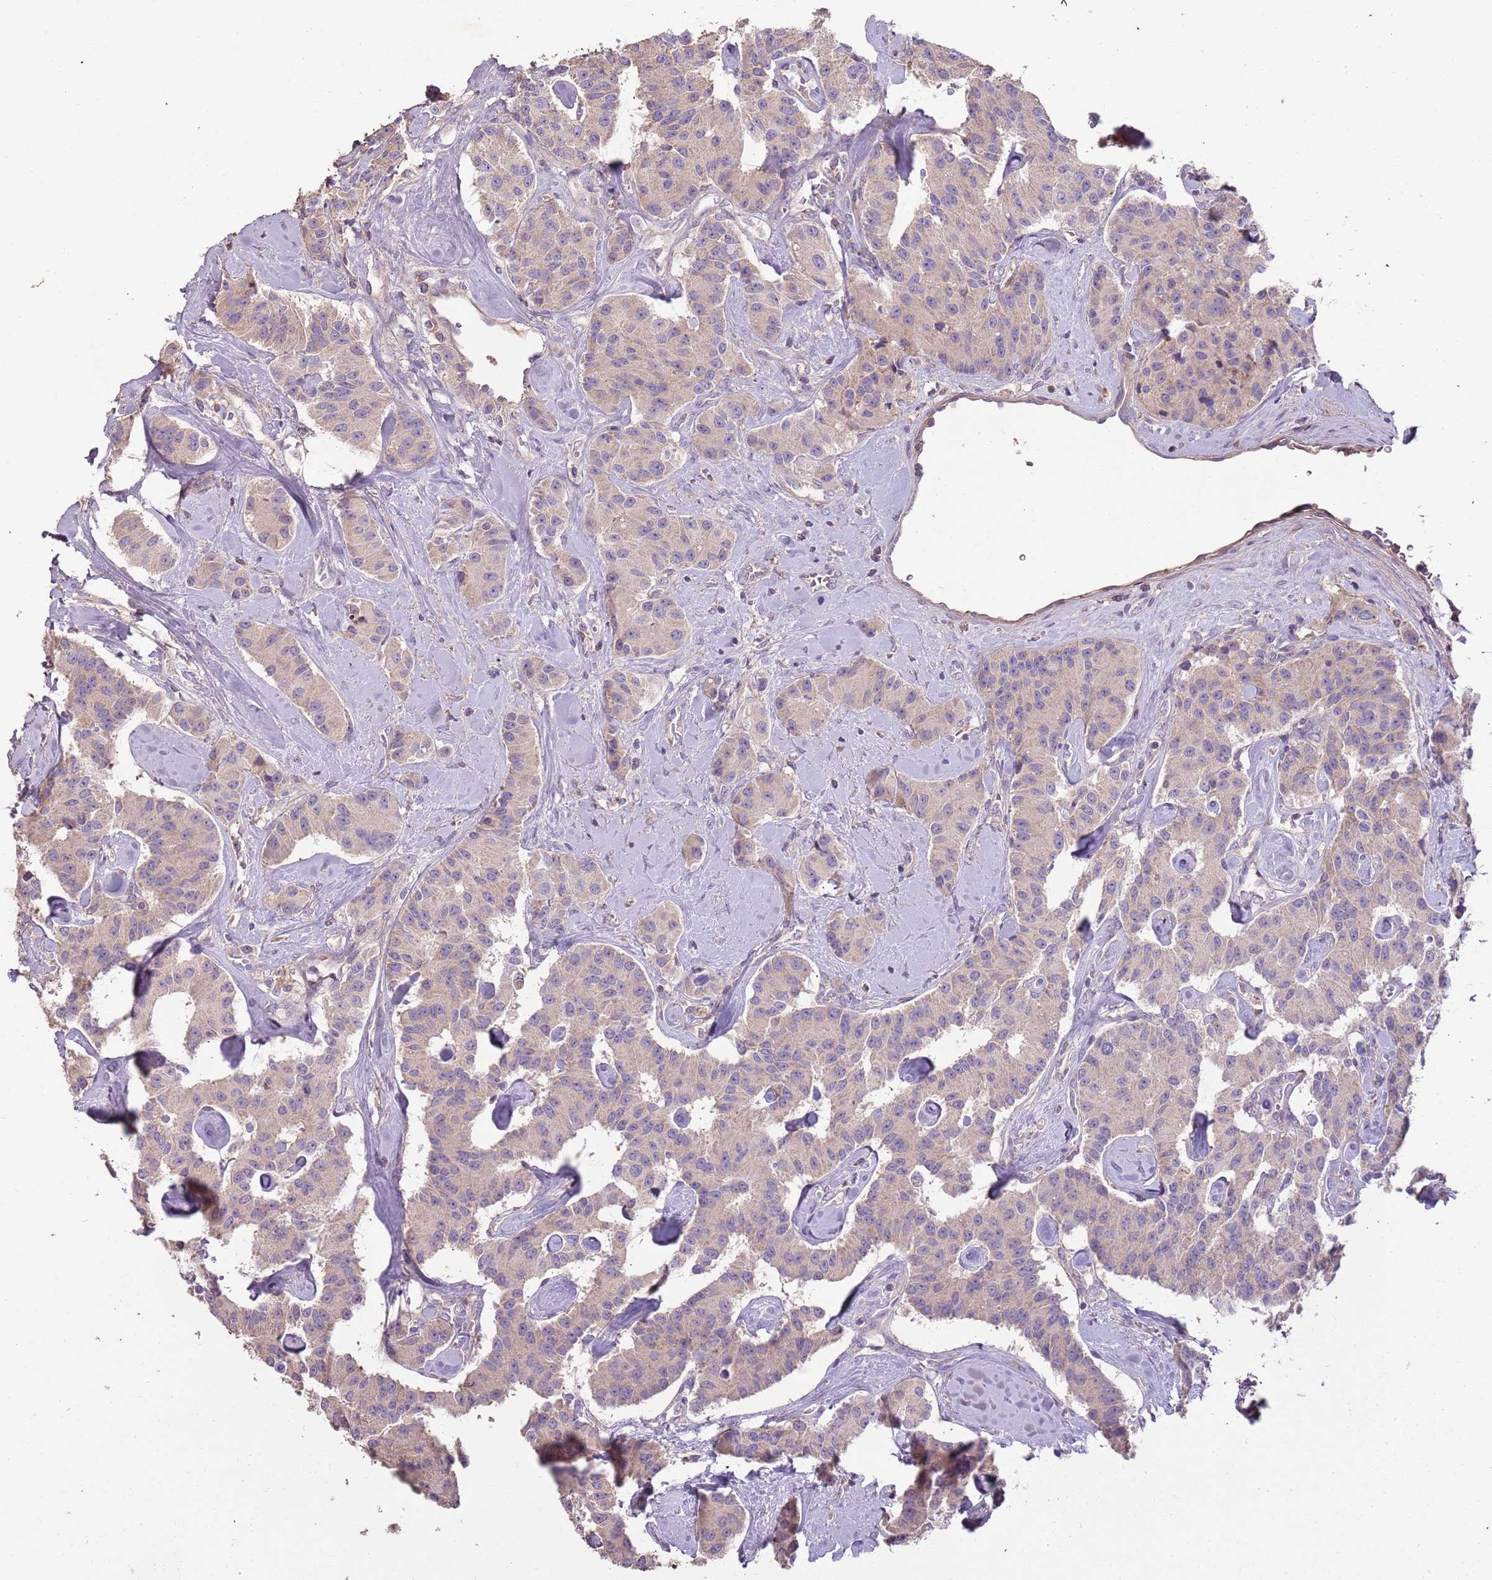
{"staining": {"intensity": "negative", "quantity": "none", "location": "none"}, "tissue": "carcinoid", "cell_type": "Tumor cells", "image_type": "cancer", "snomed": [{"axis": "morphology", "description": "Carcinoid, malignant, NOS"}, {"axis": "topography", "description": "Pancreas"}], "caption": "Human carcinoid stained for a protein using immunohistochemistry displays no positivity in tumor cells.", "gene": "FECH", "patient": {"sex": "male", "age": 41}}